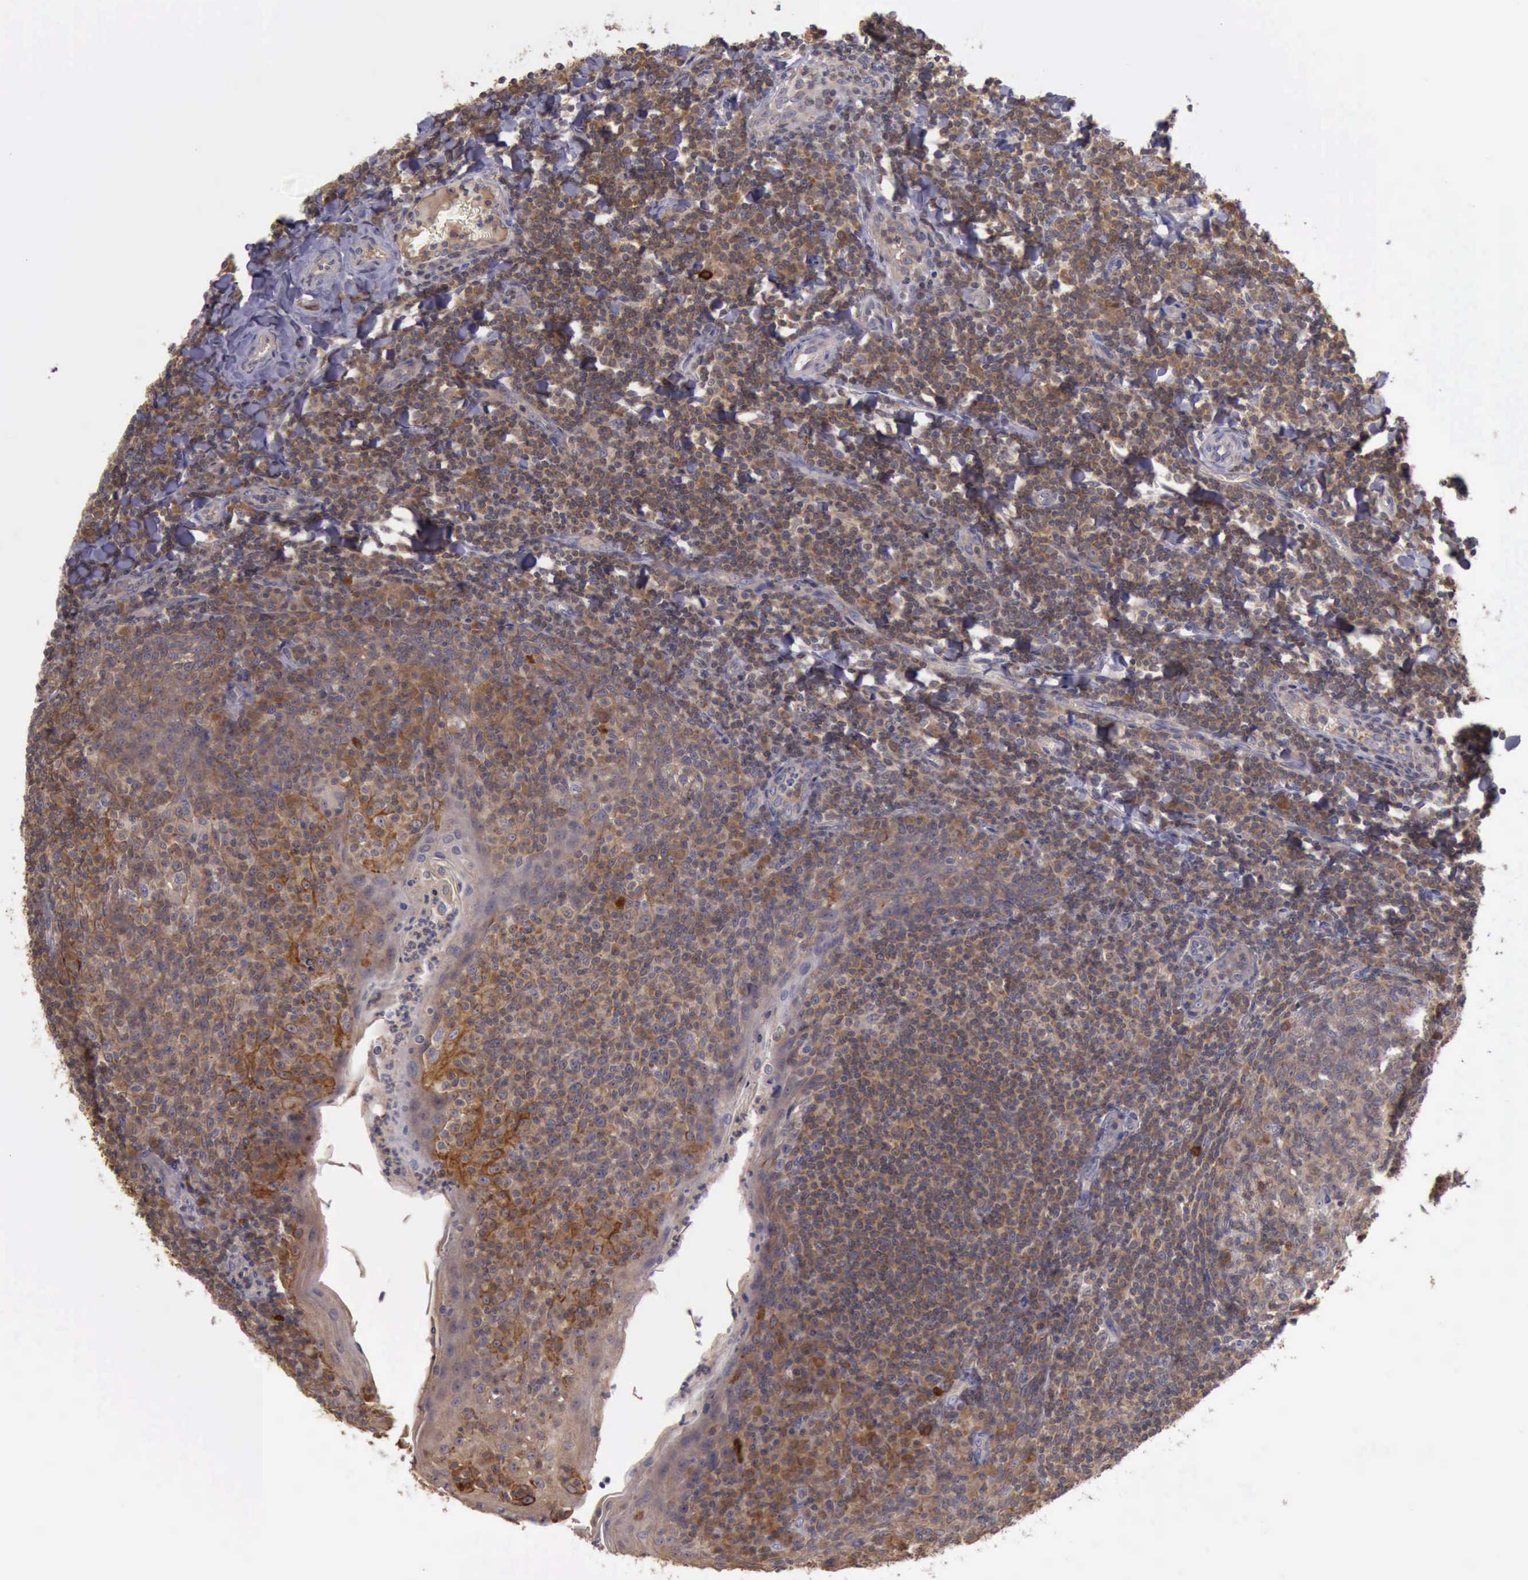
{"staining": {"intensity": "moderate", "quantity": "<25%", "location": "cytoplasmic/membranous"}, "tissue": "tonsil", "cell_type": "Germinal center cells", "image_type": "normal", "snomed": [{"axis": "morphology", "description": "Normal tissue, NOS"}, {"axis": "topography", "description": "Tonsil"}], "caption": "The histopathology image demonstrates staining of unremarkable tonsil, revealing moderate cytoplasmic/membranous protein staining (brown color) within germinal center cells. (IHC, brightfield microscopy, high magnification).", "gene": "RAB39B", "patient": {"sex": "male", "age": 31}}